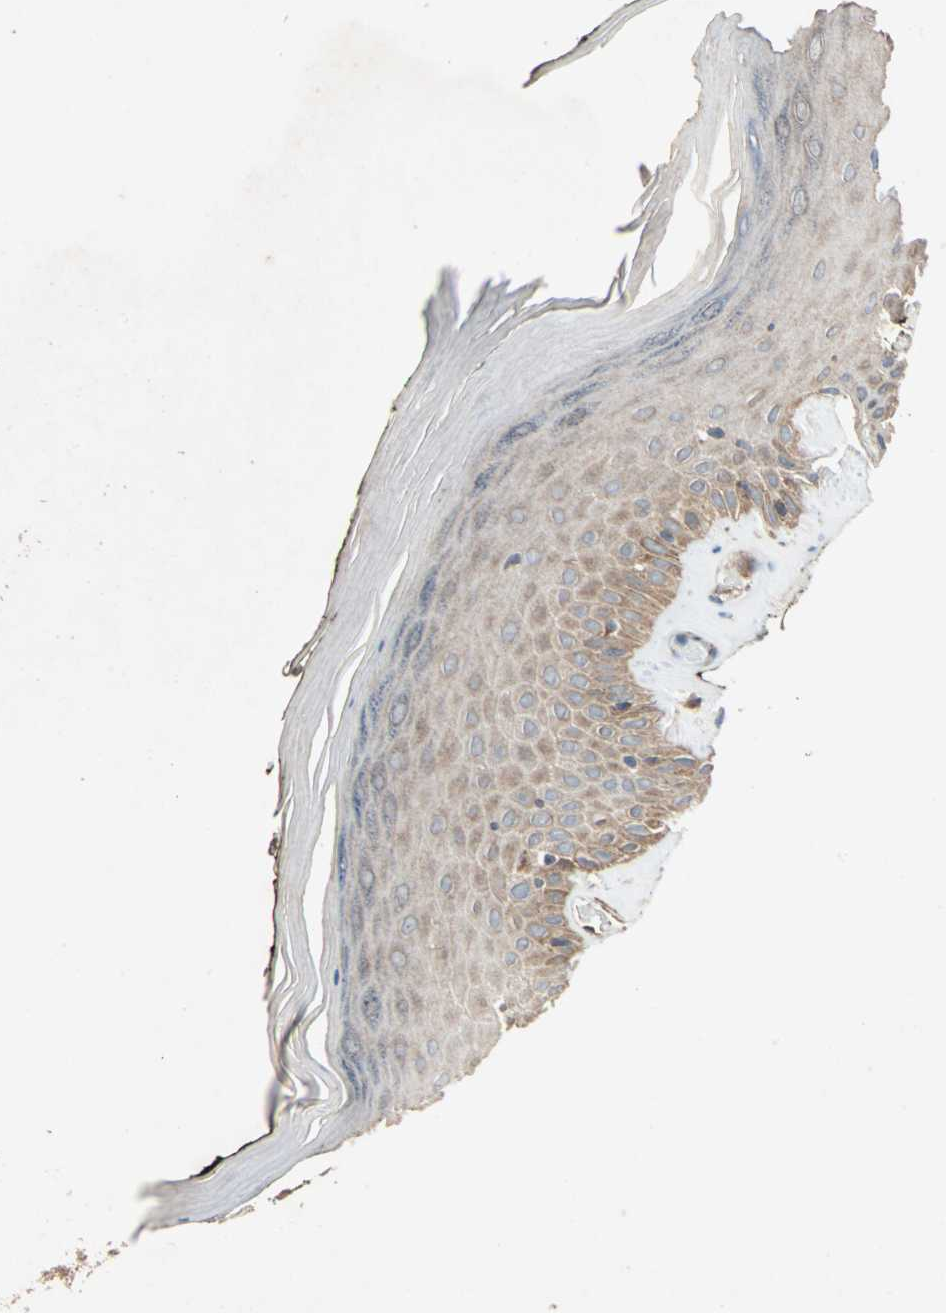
{"staining": {"intensity": "weak", "quantity": ">75%", "location": "cytoplasmic/membranous"}, "tissue": "skin", "cell_type": "Epidermal cells", "image_type": "normal", "snomed": [{"axis": "morphology", "description": "Normal tissue, NOS"}, {"axis": "morphology", "description": "Inflammation, NOS"}, {"axis": "topography", "description": "Vulva"}], "caption": "Protein expression analysis of benign skin exhibits weak cytoplasmic/membranous positivity in about >75% of epidermal cells.", "gene": "XYLT1", "patient": {"sex": "female", "age": 84}}